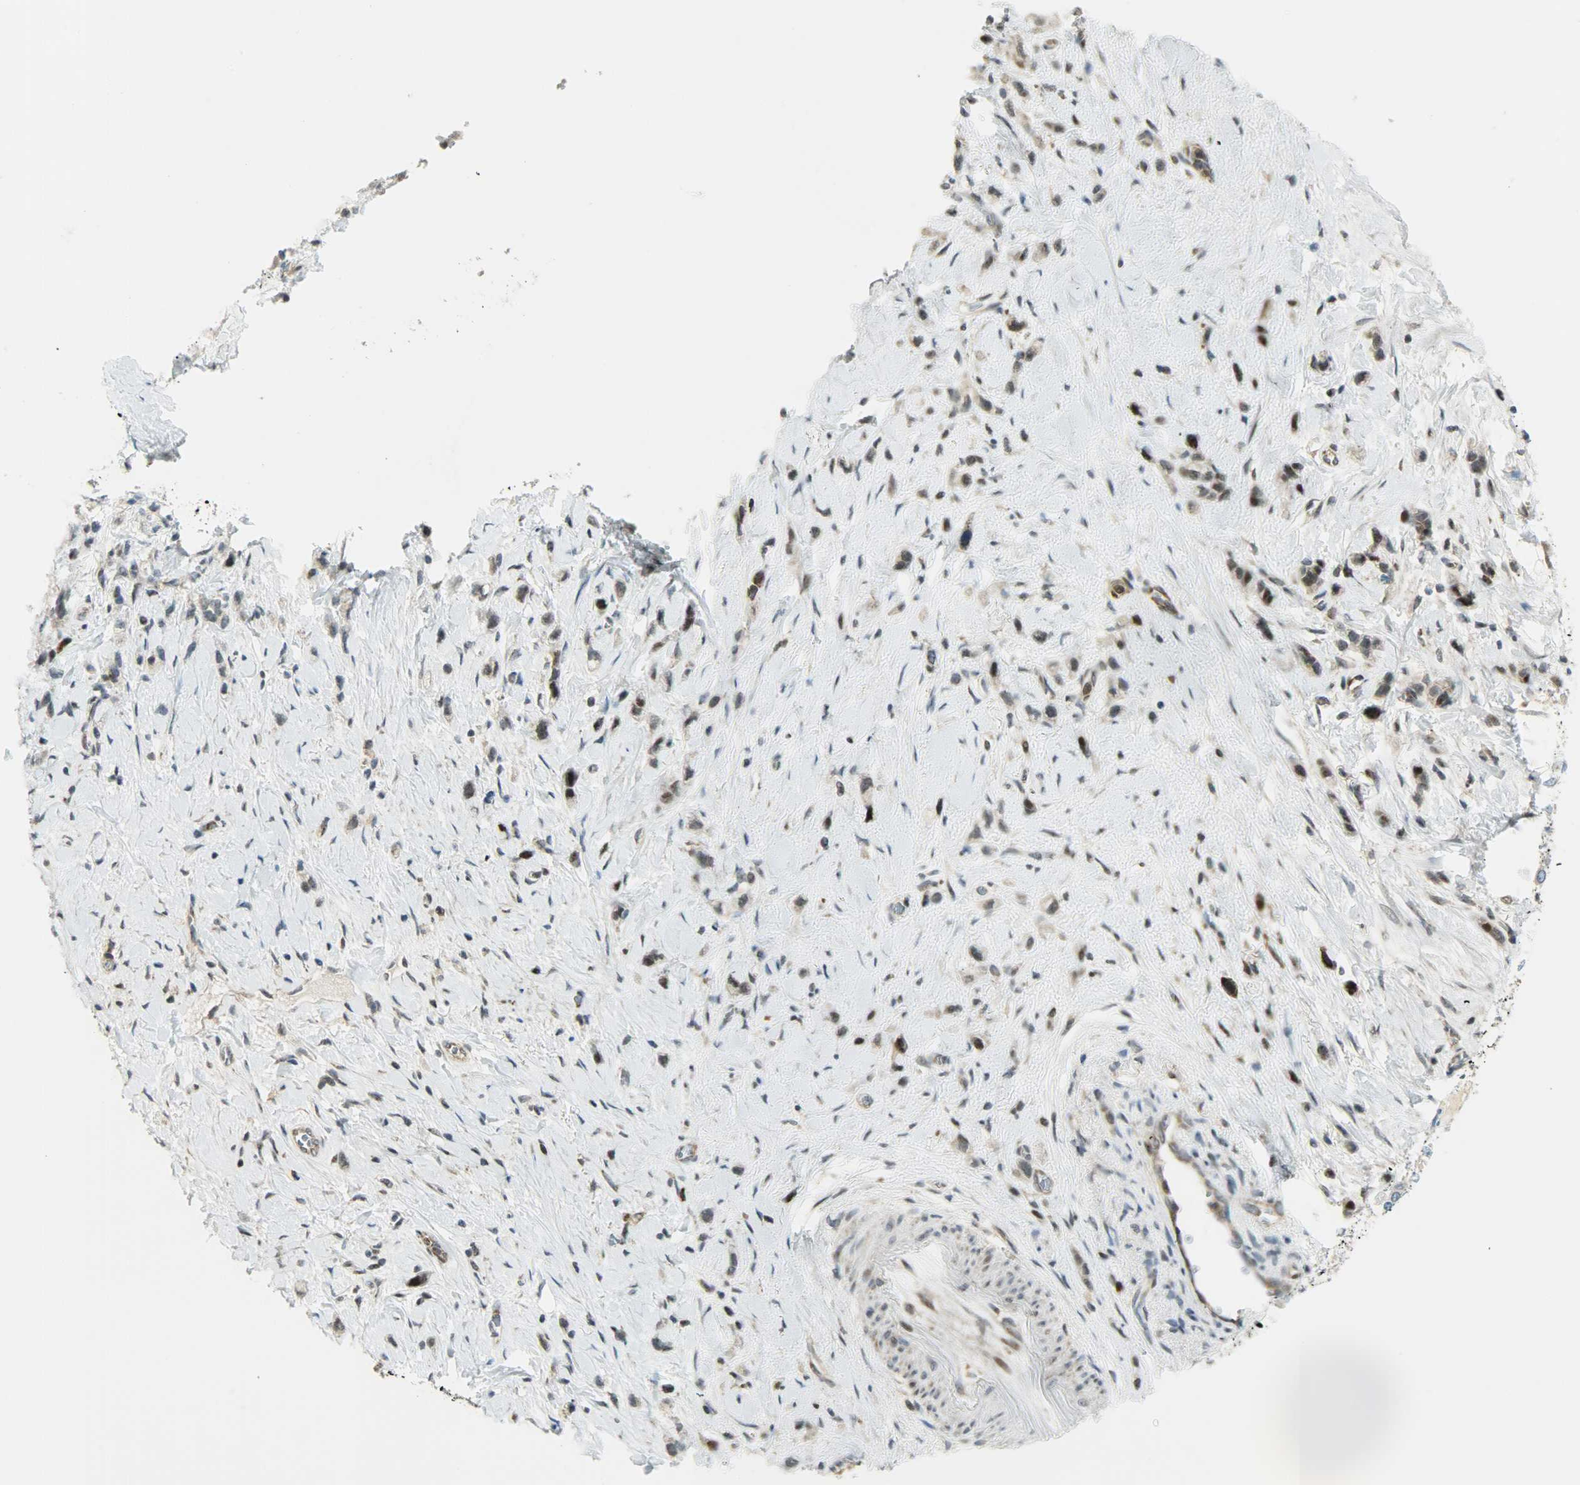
{"staining": {"intensity": "weak", "quantity": ">75%", "location": "cytoplasmic/membranous,nuclear"}, "tissue": "stomach cancer", "cell_type": "Tumor cells", "image_type": "cancer", "snomed": [{"axis": "morphology", "description": "Normal tissue, NOS"}, {"axis": "morphology", "description": "Adenocarcinoma, NOS"}, {"axis": "morphology", "description": "Adenocarcinoma, High grade"}, {"axis": "topography", "description": "Stomach, upper"}, {"axis": "topography", "description": "Stomach"}], "caption": "IHC (DAB (3,3'-diaminobenzidine)) staining of human adenocarcinoma (high-grade) (stomach) demonstrates weak cytoplasmic/membranous and nuclear protein expression in approximately >75% of tumor cells. (DAB = brown stain, brightfield microscopy at high magnification).", "gene": "IL15", "patient": {"sex": "female", "age": 65}}